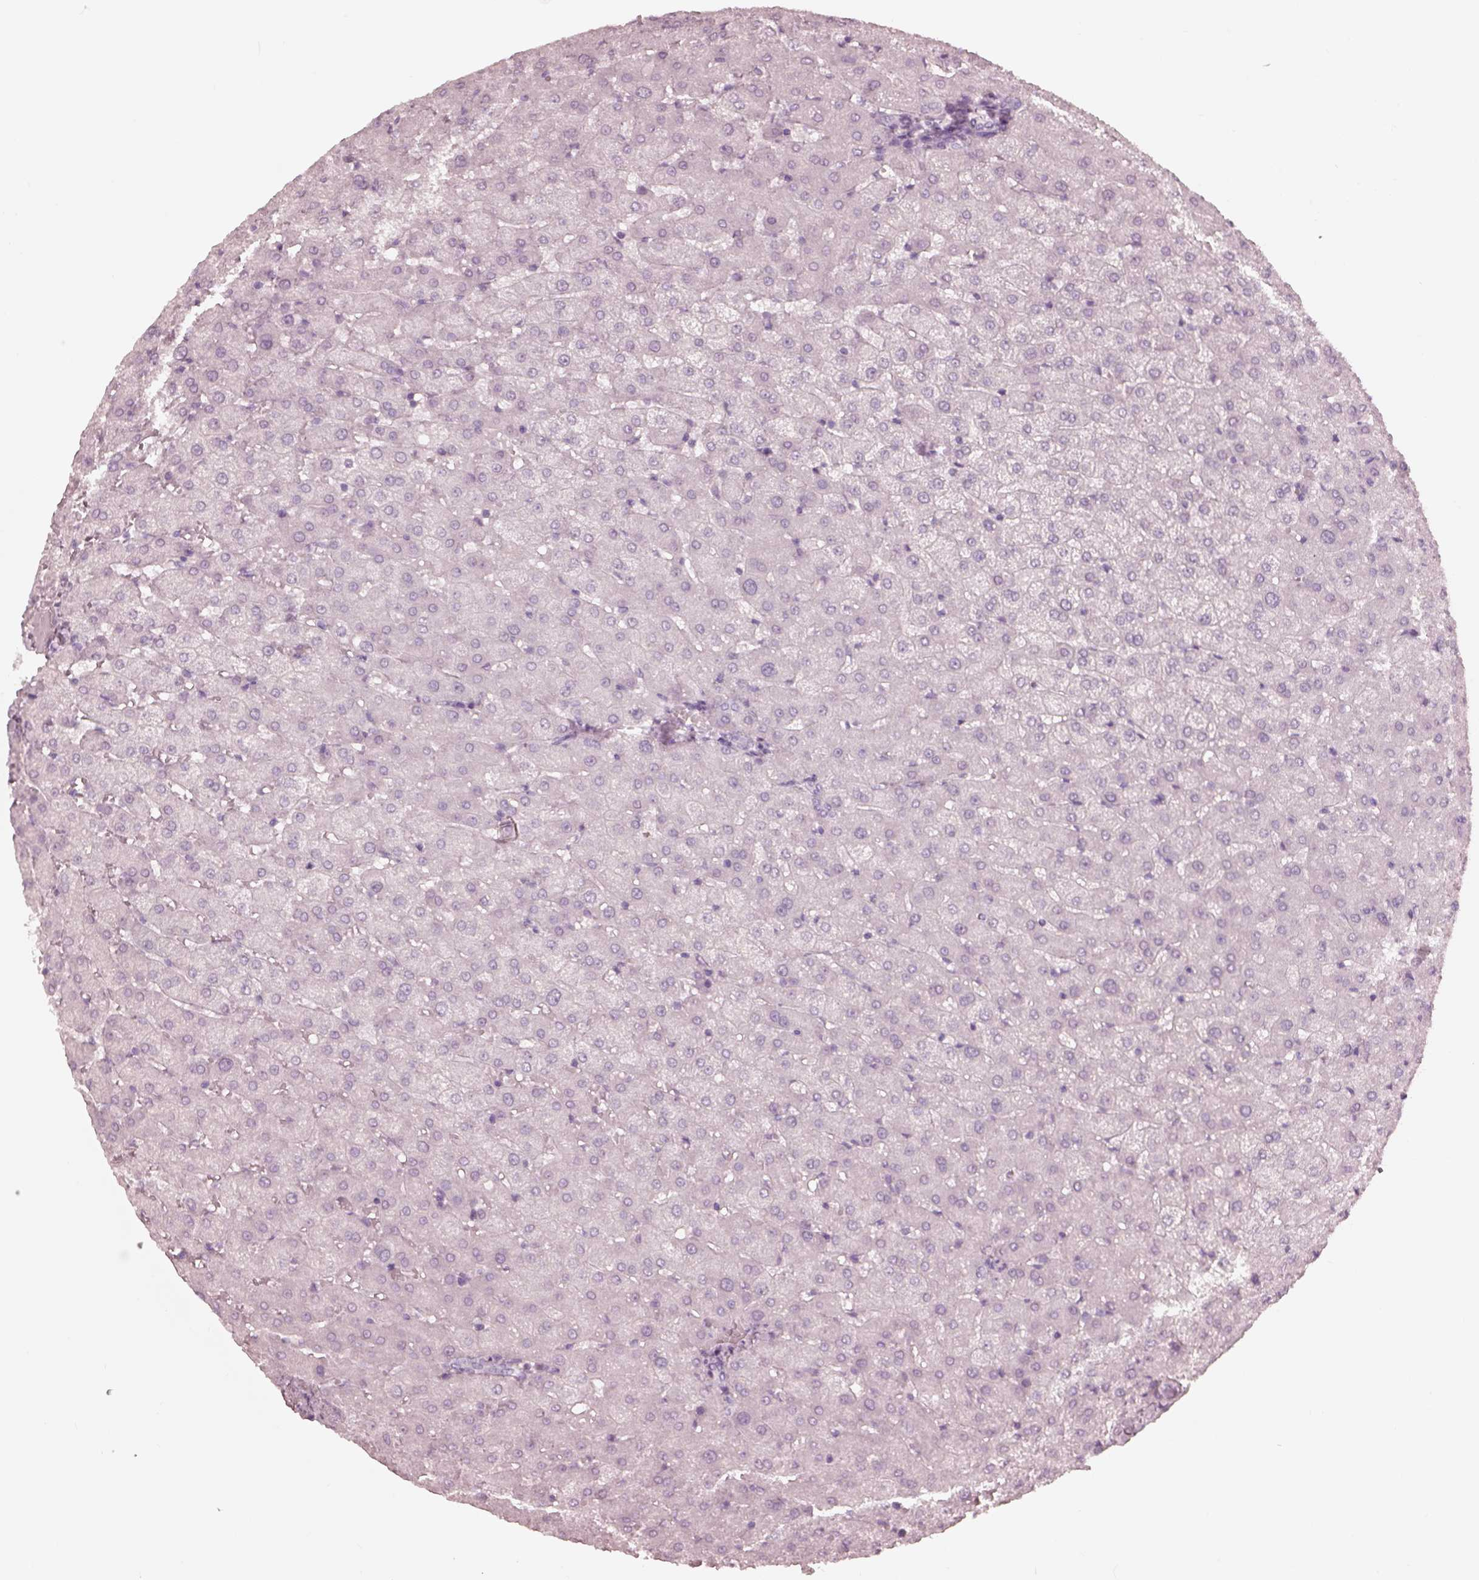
{"staining": {"intensity": "negative", "quantity": "none", "location": "none"}, "tissue": "liver", "cell_type": "Cholangiocytes", "image_type": "normal", "snomed": [{"axis": "morphology", "description": "Normal tissue, NOS"}, {"axis": "topography", "description": "Liver"}], "caption": "Immunohistochemistry histopathology image of normal liver: human liver stained with DAB (3,3'-diaminobenzidine) exhibits no significant protein expression in cholangiocytes.", "gene": "GARIN4", "patient": {"sex": "female", "age": 50}}